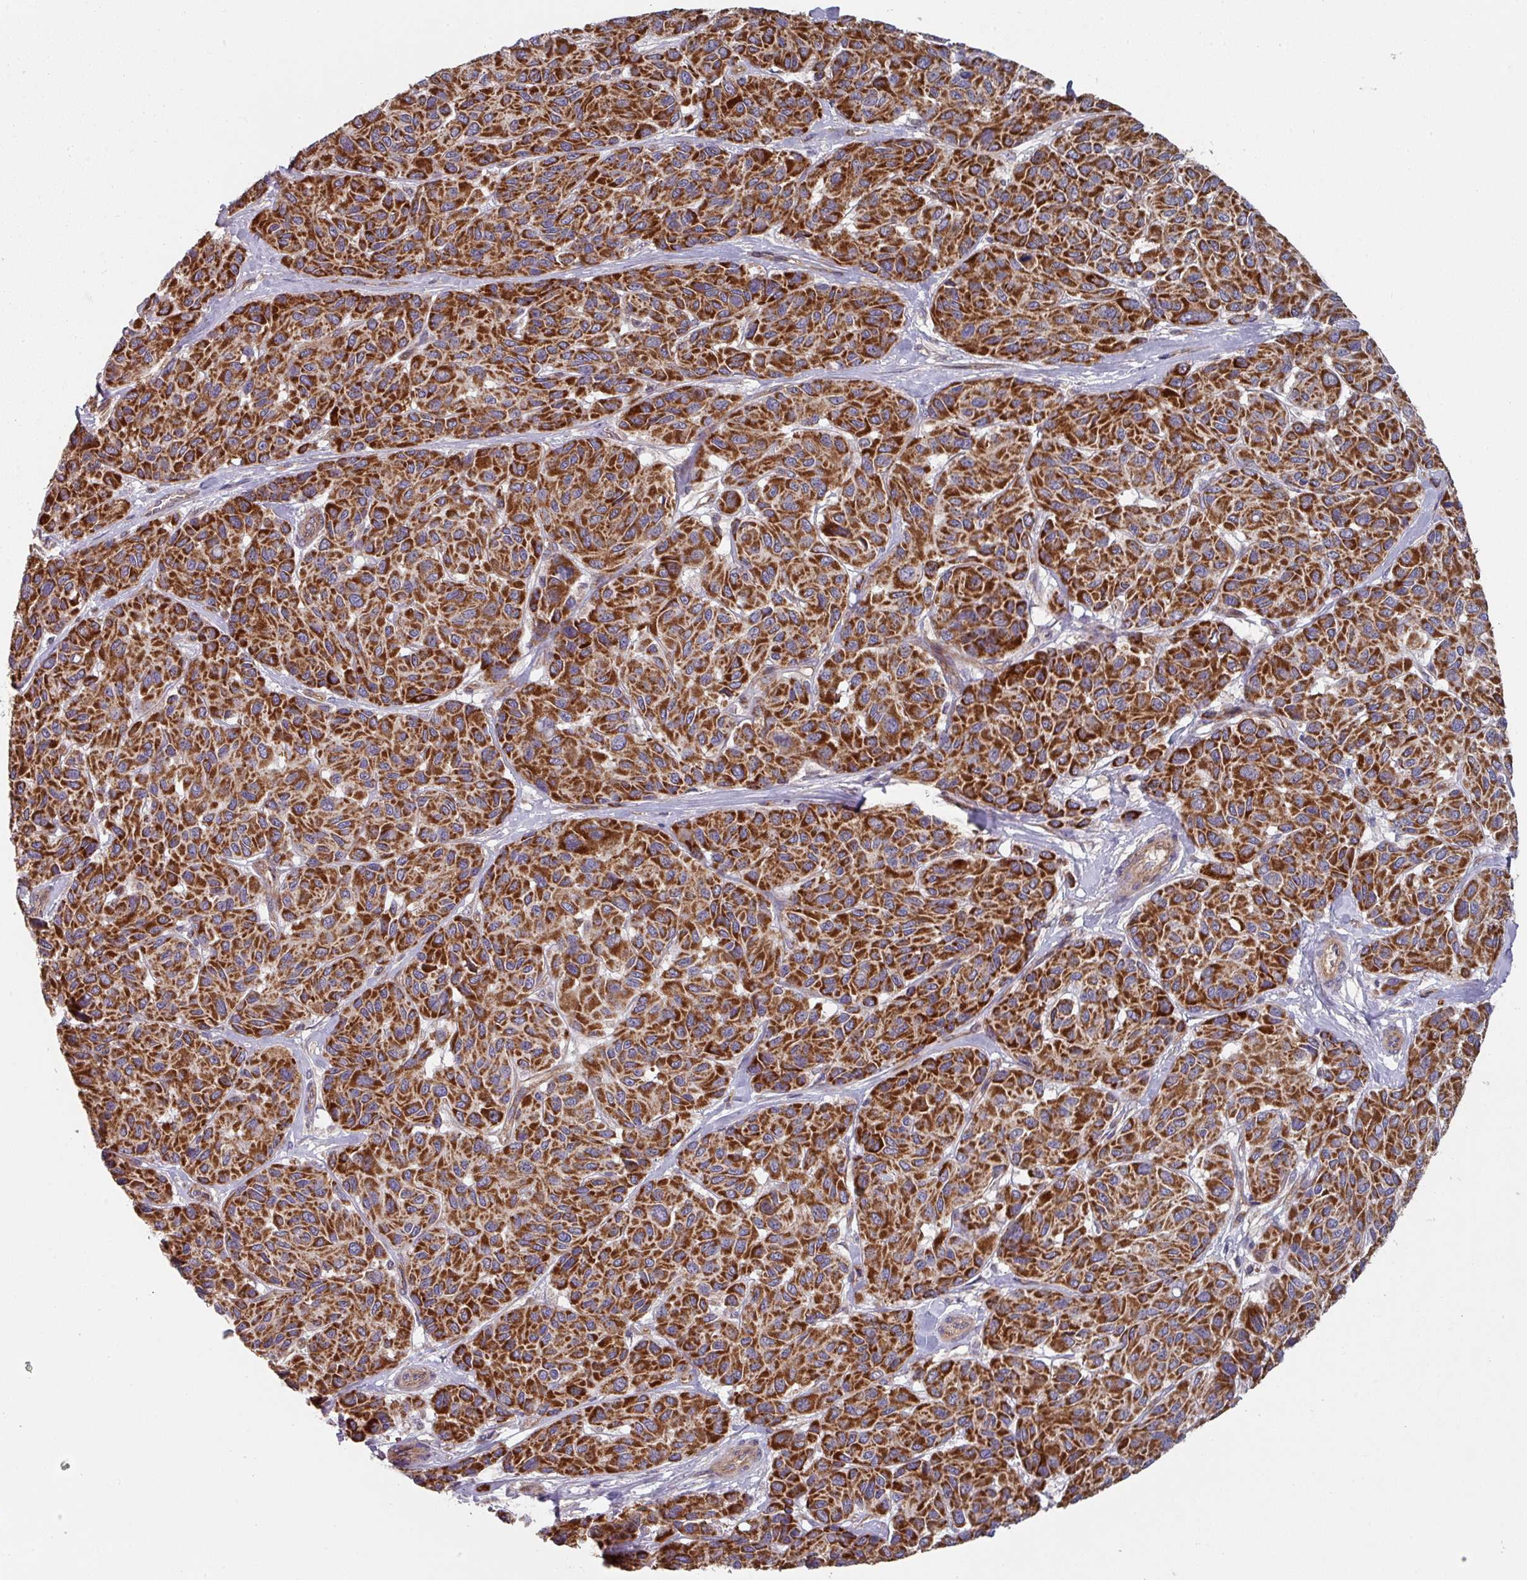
{"staining": {"intensity": "strong", "quantity": ">75%", "location": "cytoplasmic/membranous"}, "tissue": "melanoma", "cell_type": "Tumor cells", "image_type": "cancer", "snomed": [{"axis": "morphology", "description": "Malignant melanoma, NOS"}, {"axis": "topography", "description": "Skin"}], "caption": "Melanoma tissue reveals strong cytoplasmic/membranous staining in about >75% of tumor cells", "gene": "DCAF12L2", "patient": {"sex": "female", "age": 66}}